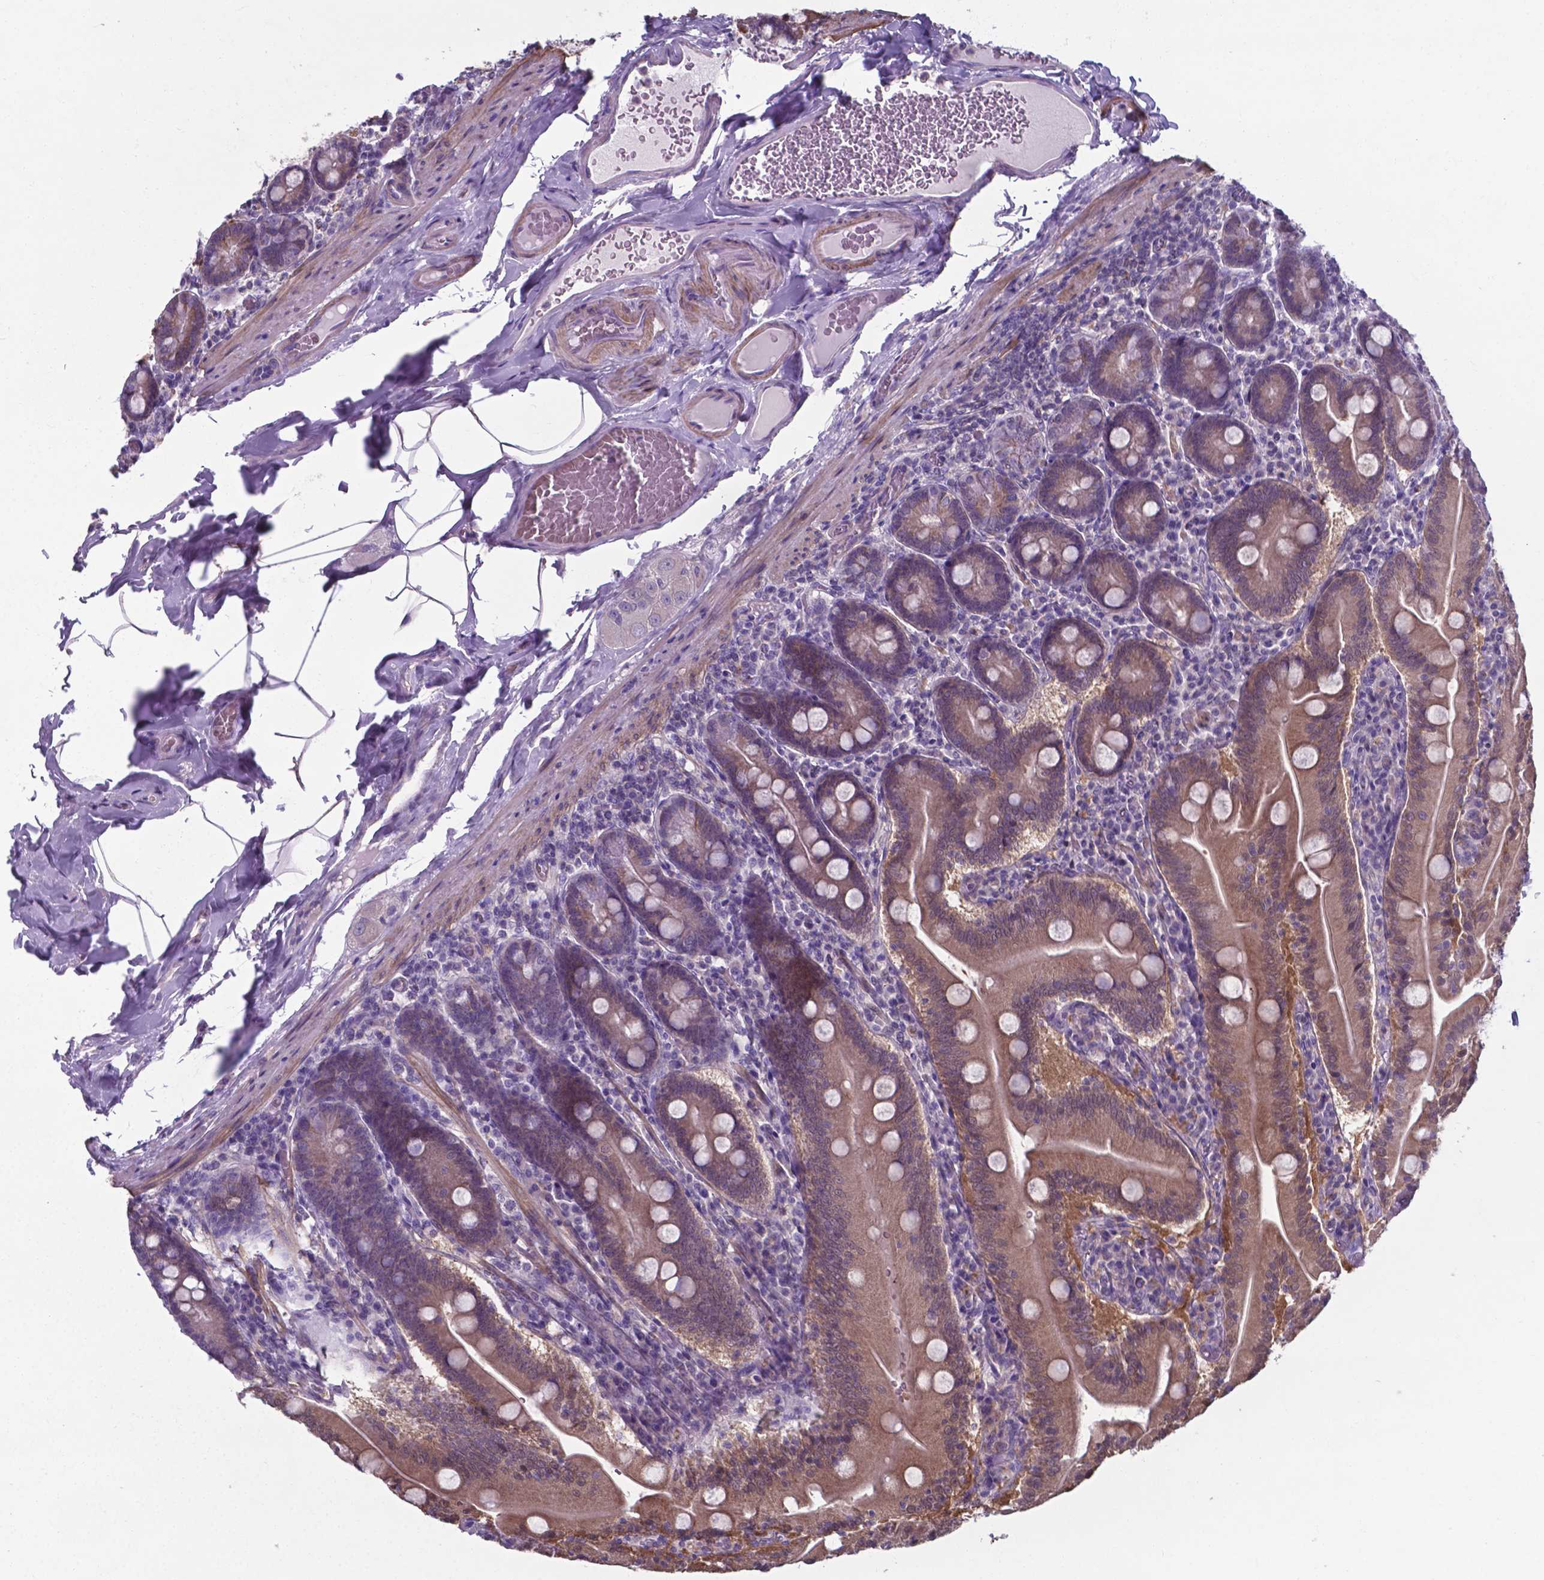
{"staining": {"intensity": "moderate", "quantity": "25%-75%", "location": "cytoplasmic/membranous"}, "tissue": "small intestine", "cell_type": "Glandular cells", "image_type": "normal", "snomed": [{"axis": "morphology", "description": "Normal tissue, NOS"}, {"axis": "topography", "description": "Small intestine"}], "caption": "IHC staining of normal small intestine, which demonstrates medium levels of moderate cytoplasmic/membranous positivity in about 25%-75% of glandular cells indicating moderate cytoplasmic/membranous protein expression. The staining was performed using DAB (3,3'-diaminobenzidine) (brown) for protein detection and nuclei were counterstained in hematoxylin (blue).", "gene": "AP5B1", "patient": {"sex": "male", "age": 37}}